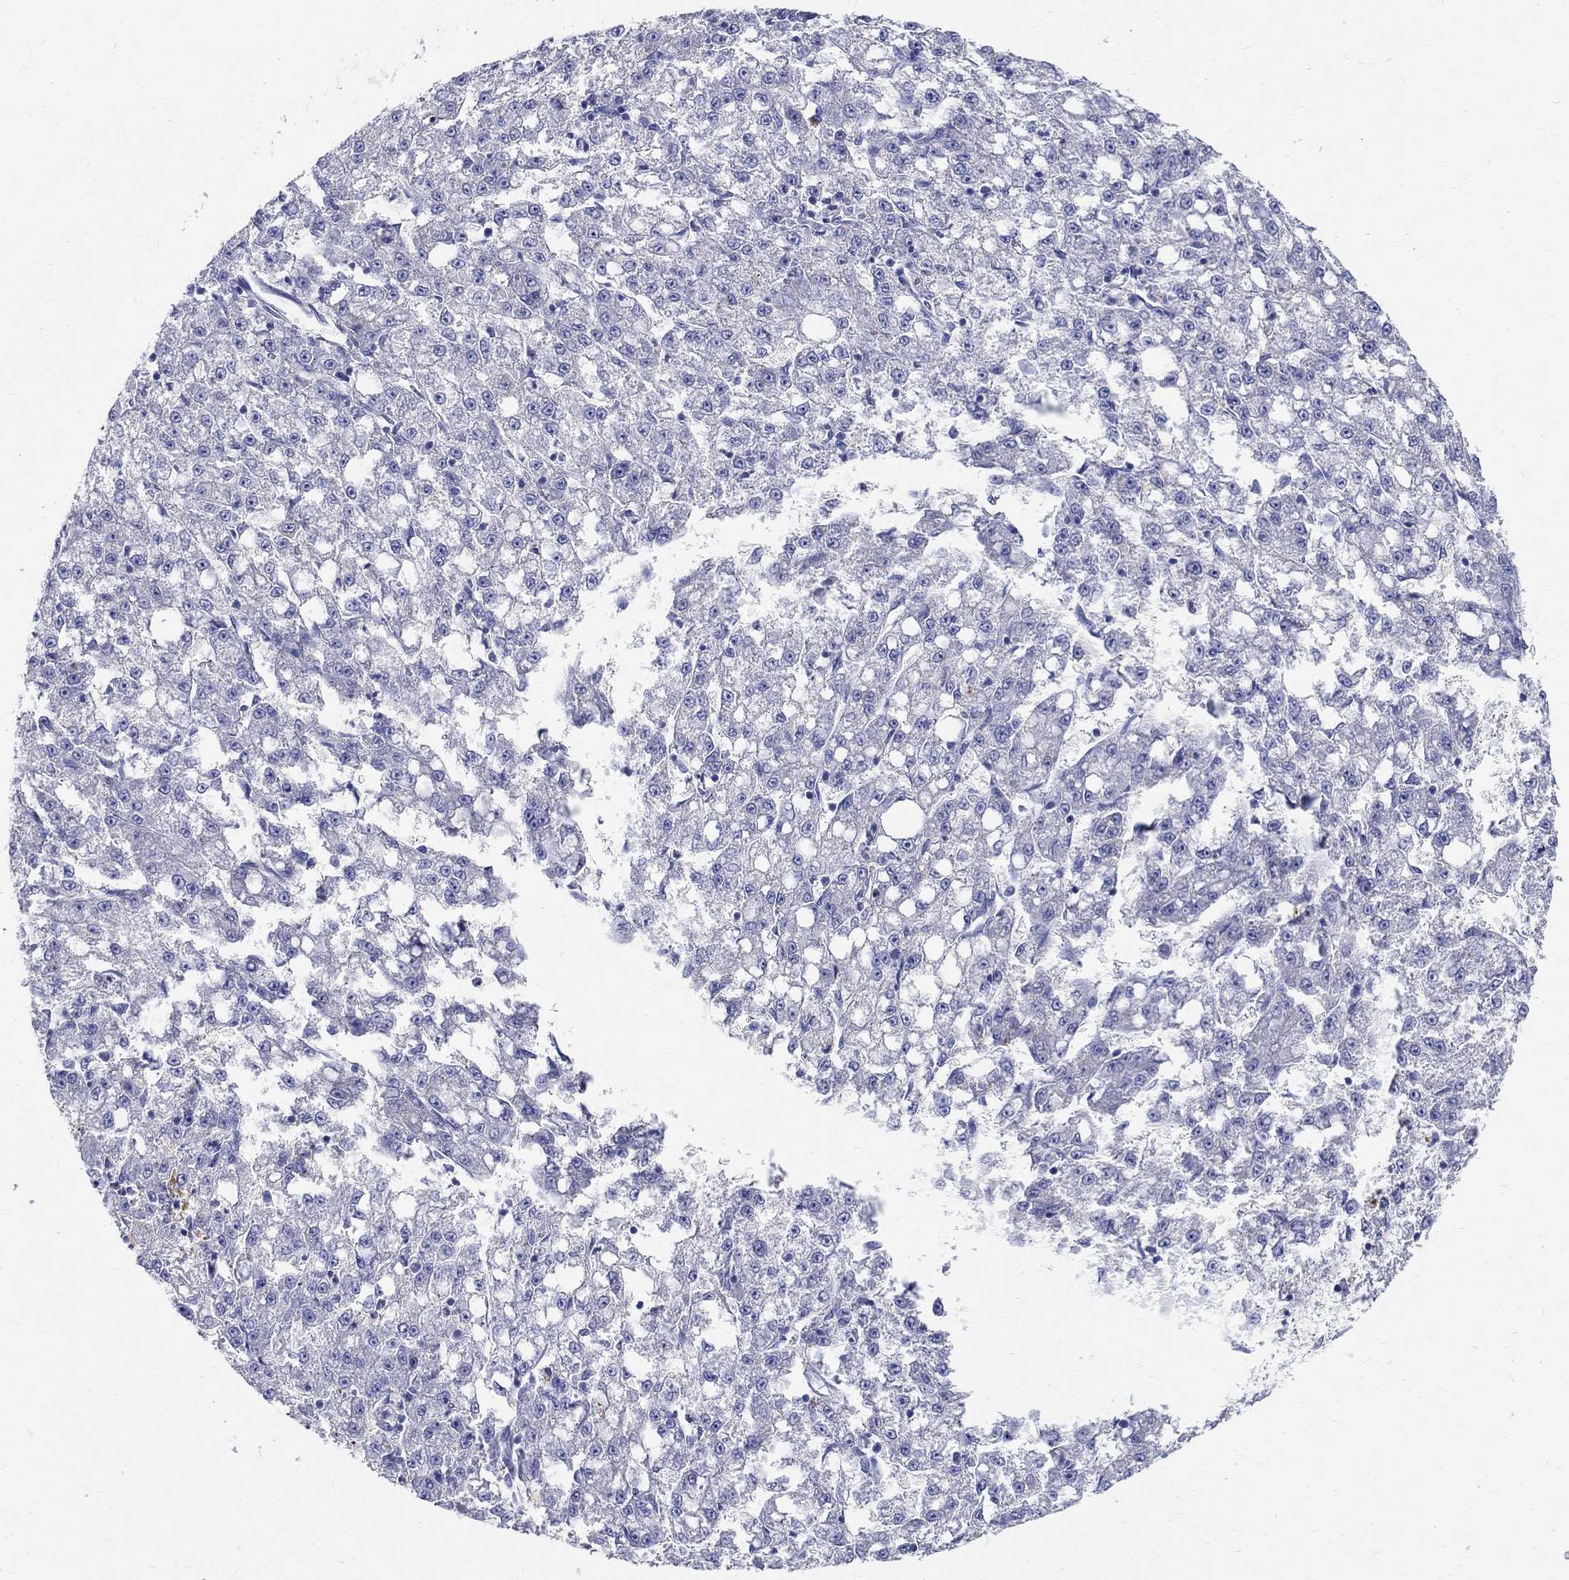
{"staining": {"intensity": "negative", "quantity": "none", "location": "none"}, "tissue": "liver cancer", "cell_type": "Tumor cells", "image_type": "cancer", "snomed": [{"axis": "morphology", "description": "Carcinoma, Hepatocellular, NOS"}, {"axis": "topography", "description": "Liver"}], "caption": "The micrograph reveals no significant expression in tumor cells of liver cancer.", "gene": "SOX2", "patient": {"sex": "female", "age": 65}}